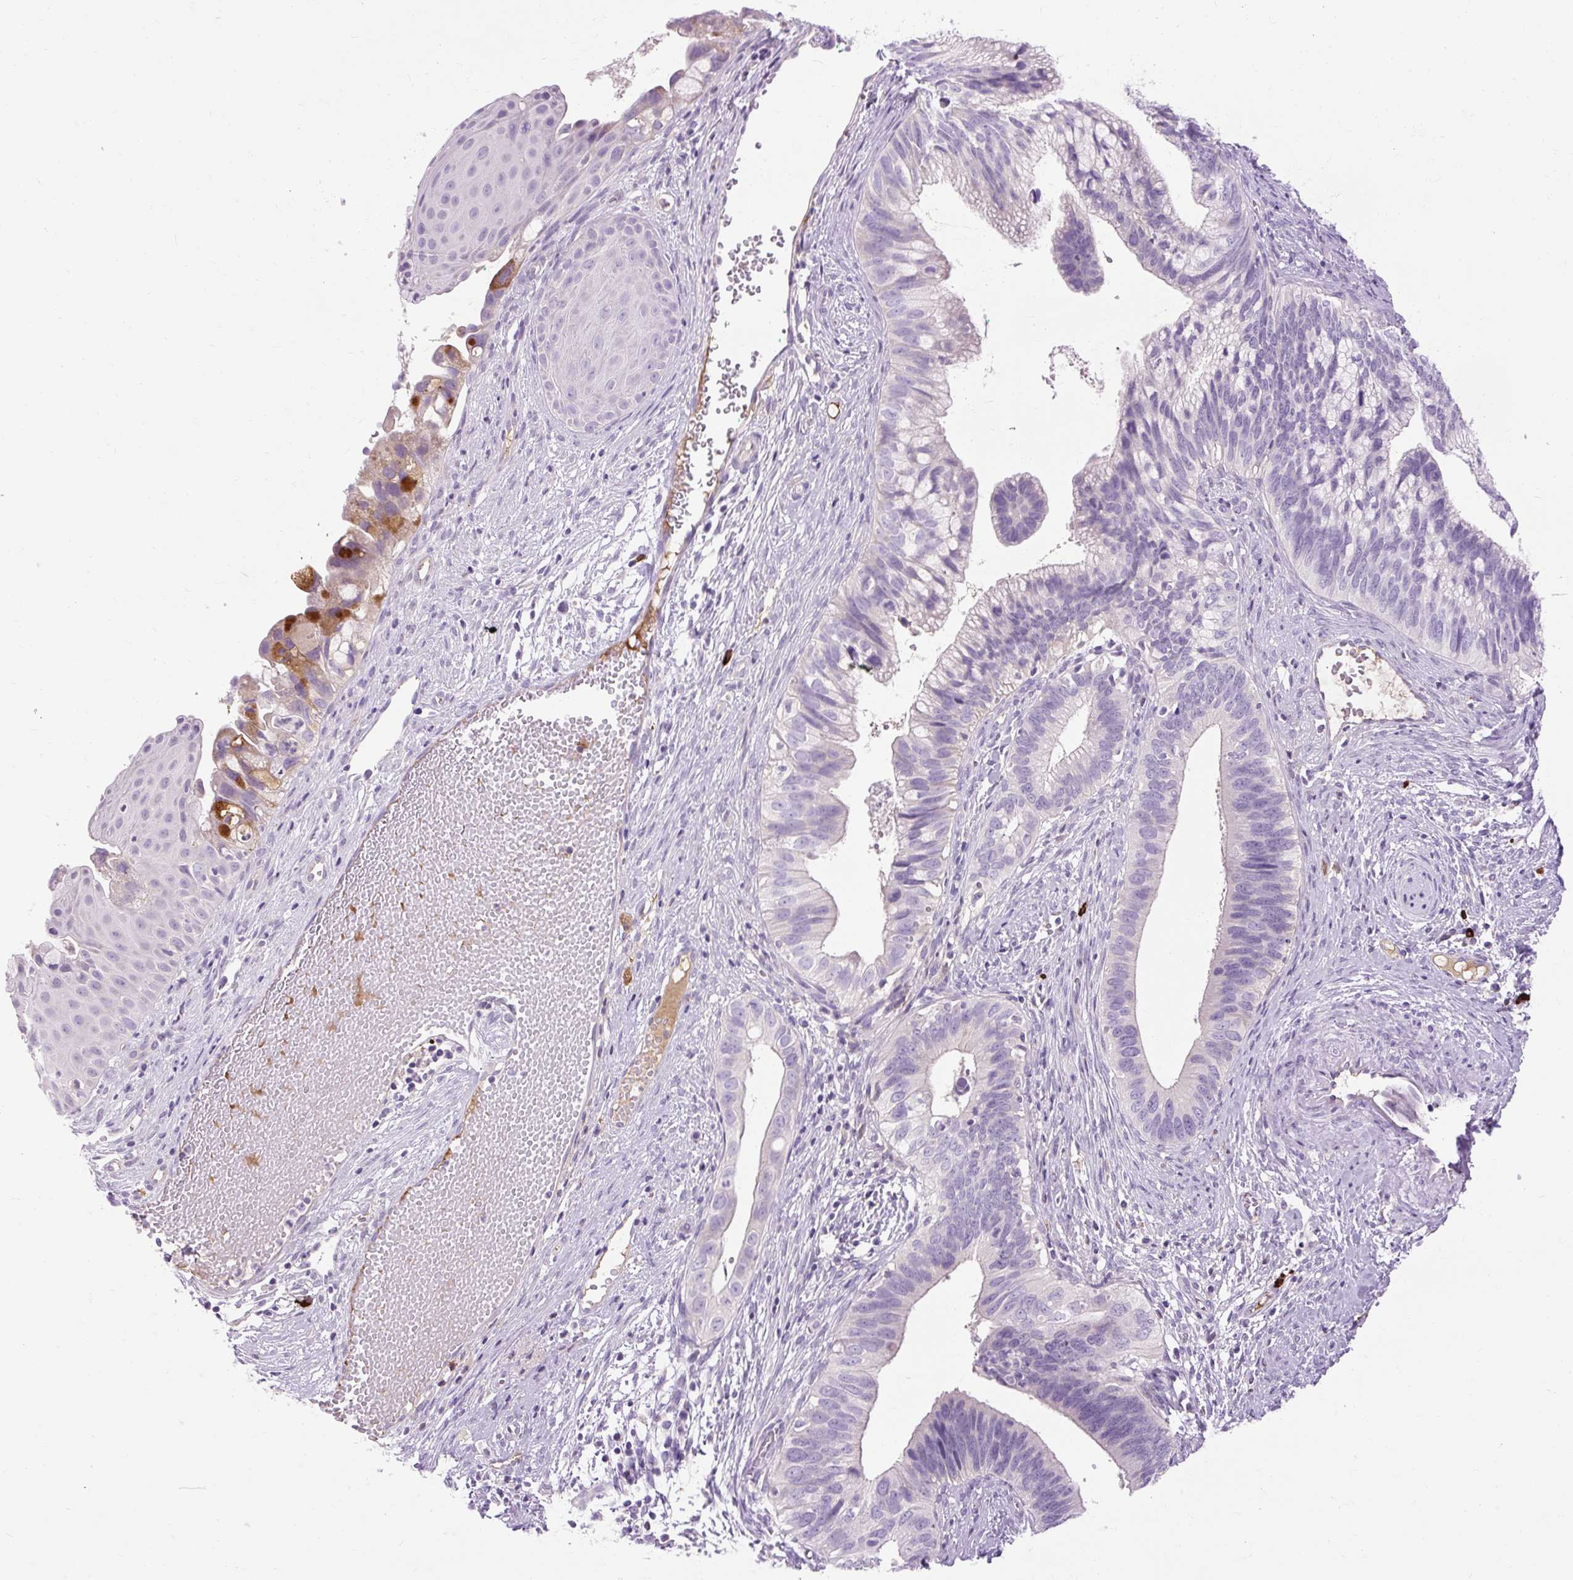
{"staining": {"intensity": "moderate", "quantity": "<25%", "location": "cytoplasmic/membranous"}, "tissue": "cervical cancer", "cell_type": "Tumor cells", "image_type": "cancer", "snomed": [{"axis": "morphology", "description": "Adenocarcinoma, NOS"}, {"axis": "topography", "description": "Cervix"}], "caption": "An immunohistochemistry photomicrograph of tumor tissue is shown. Protein staining in brown labels moderate cytoplasmic/membranous positivity in cervical cancer (adenocarcinoma) within tumor cells.", "gene": "ARRDC2", "patient": {"sex": "female", "age": 42}}